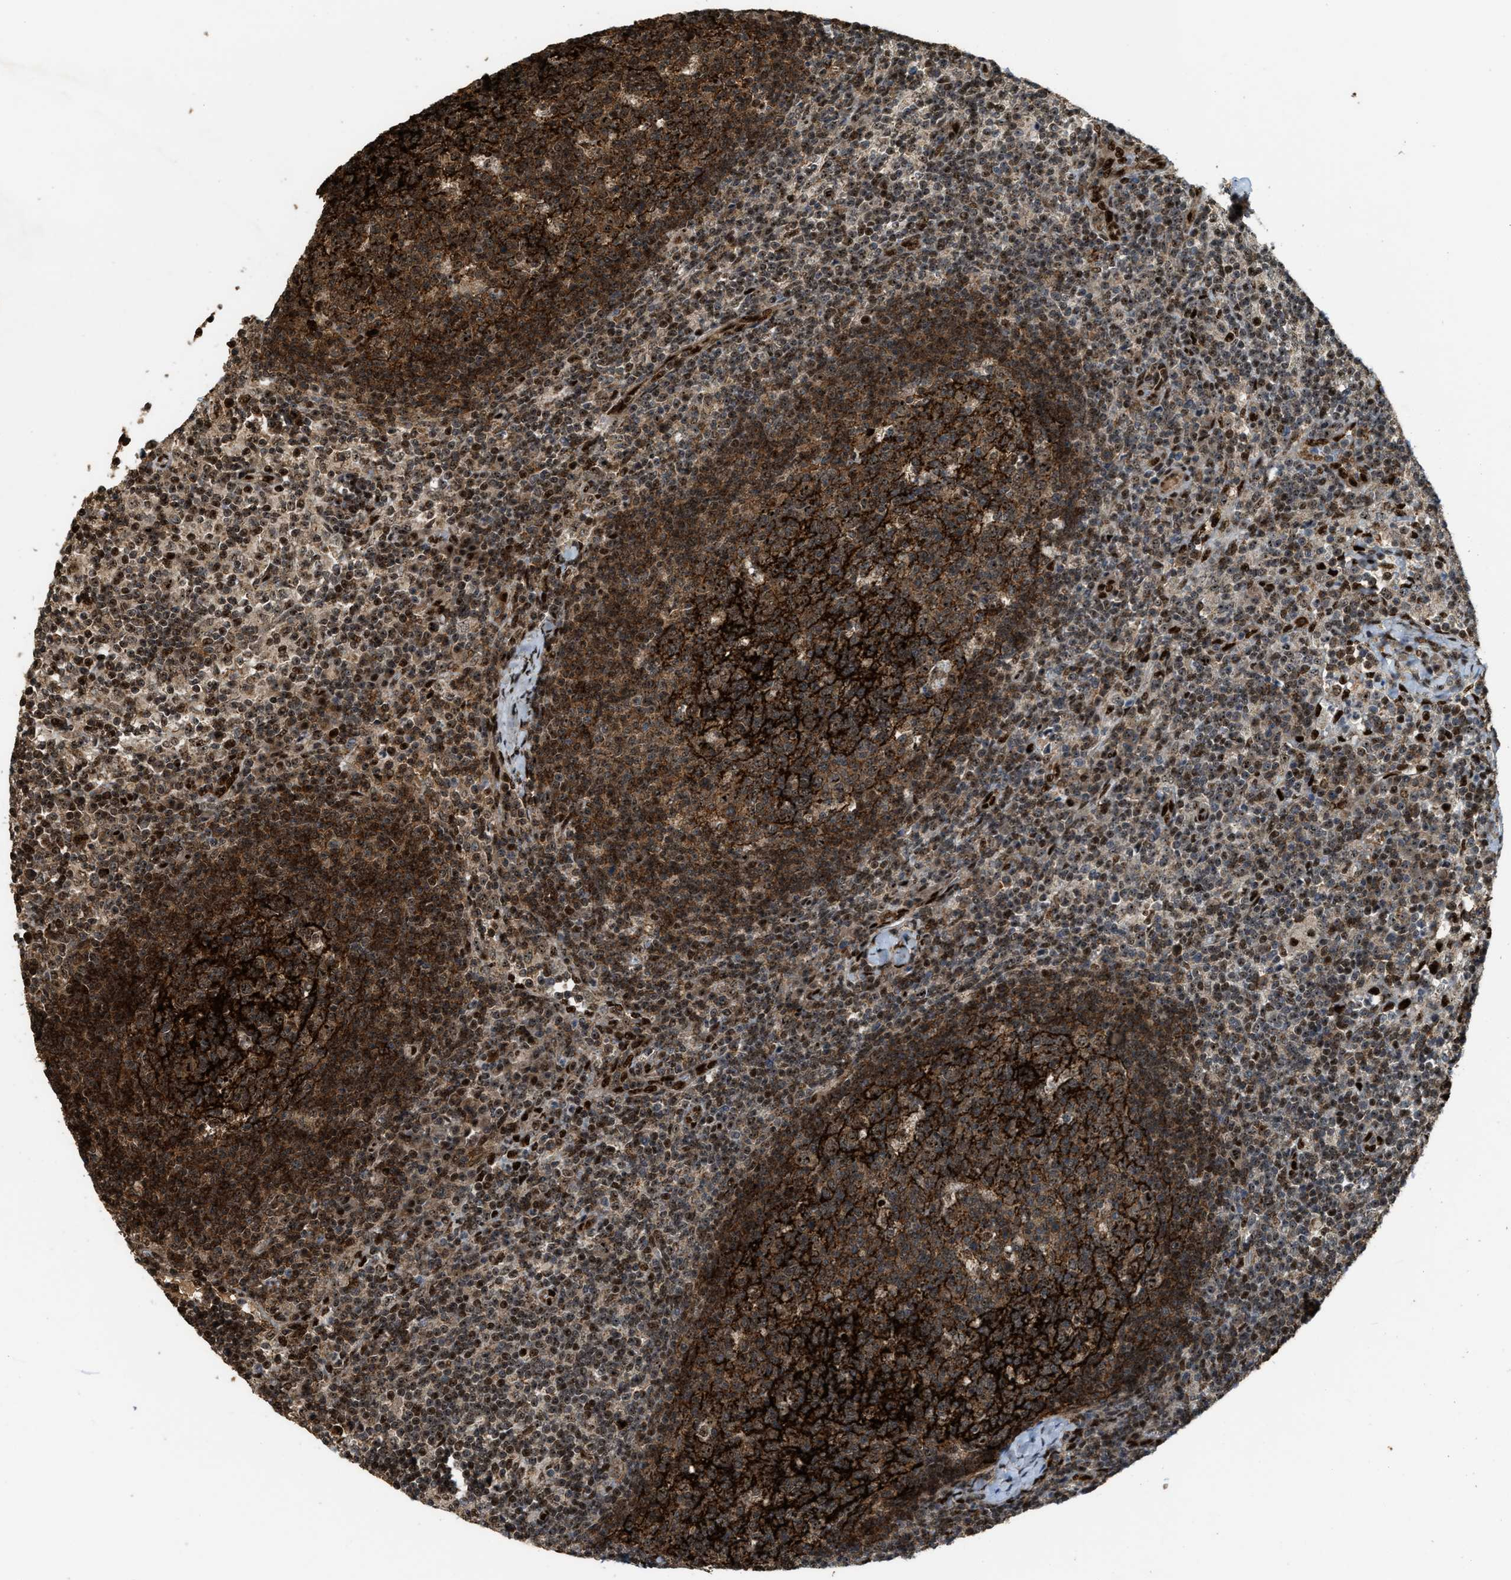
{"staining": {"intensity": "moderate", "quantity": ">75%", "location": "nuclear"}, "tissue": "lymph node", "cell_type": "Germinal center cells", "image_type": "normal", "snomed": [{"axis": "morphology", "description": "Normal tissue, NOS"}, {"axis": "morphology", "description": "Inflammation, NOS"}, {"axis": "topography", "description": "Lymph node"}], "caption": "About >75% of germinal center cells in benign human lymph node demonstrate moderate nuclear protein positivity as visualized by brown immunohistochemical staining.", "gene": "ZNF687", "patient": {"sex": "male", "age": 55}}